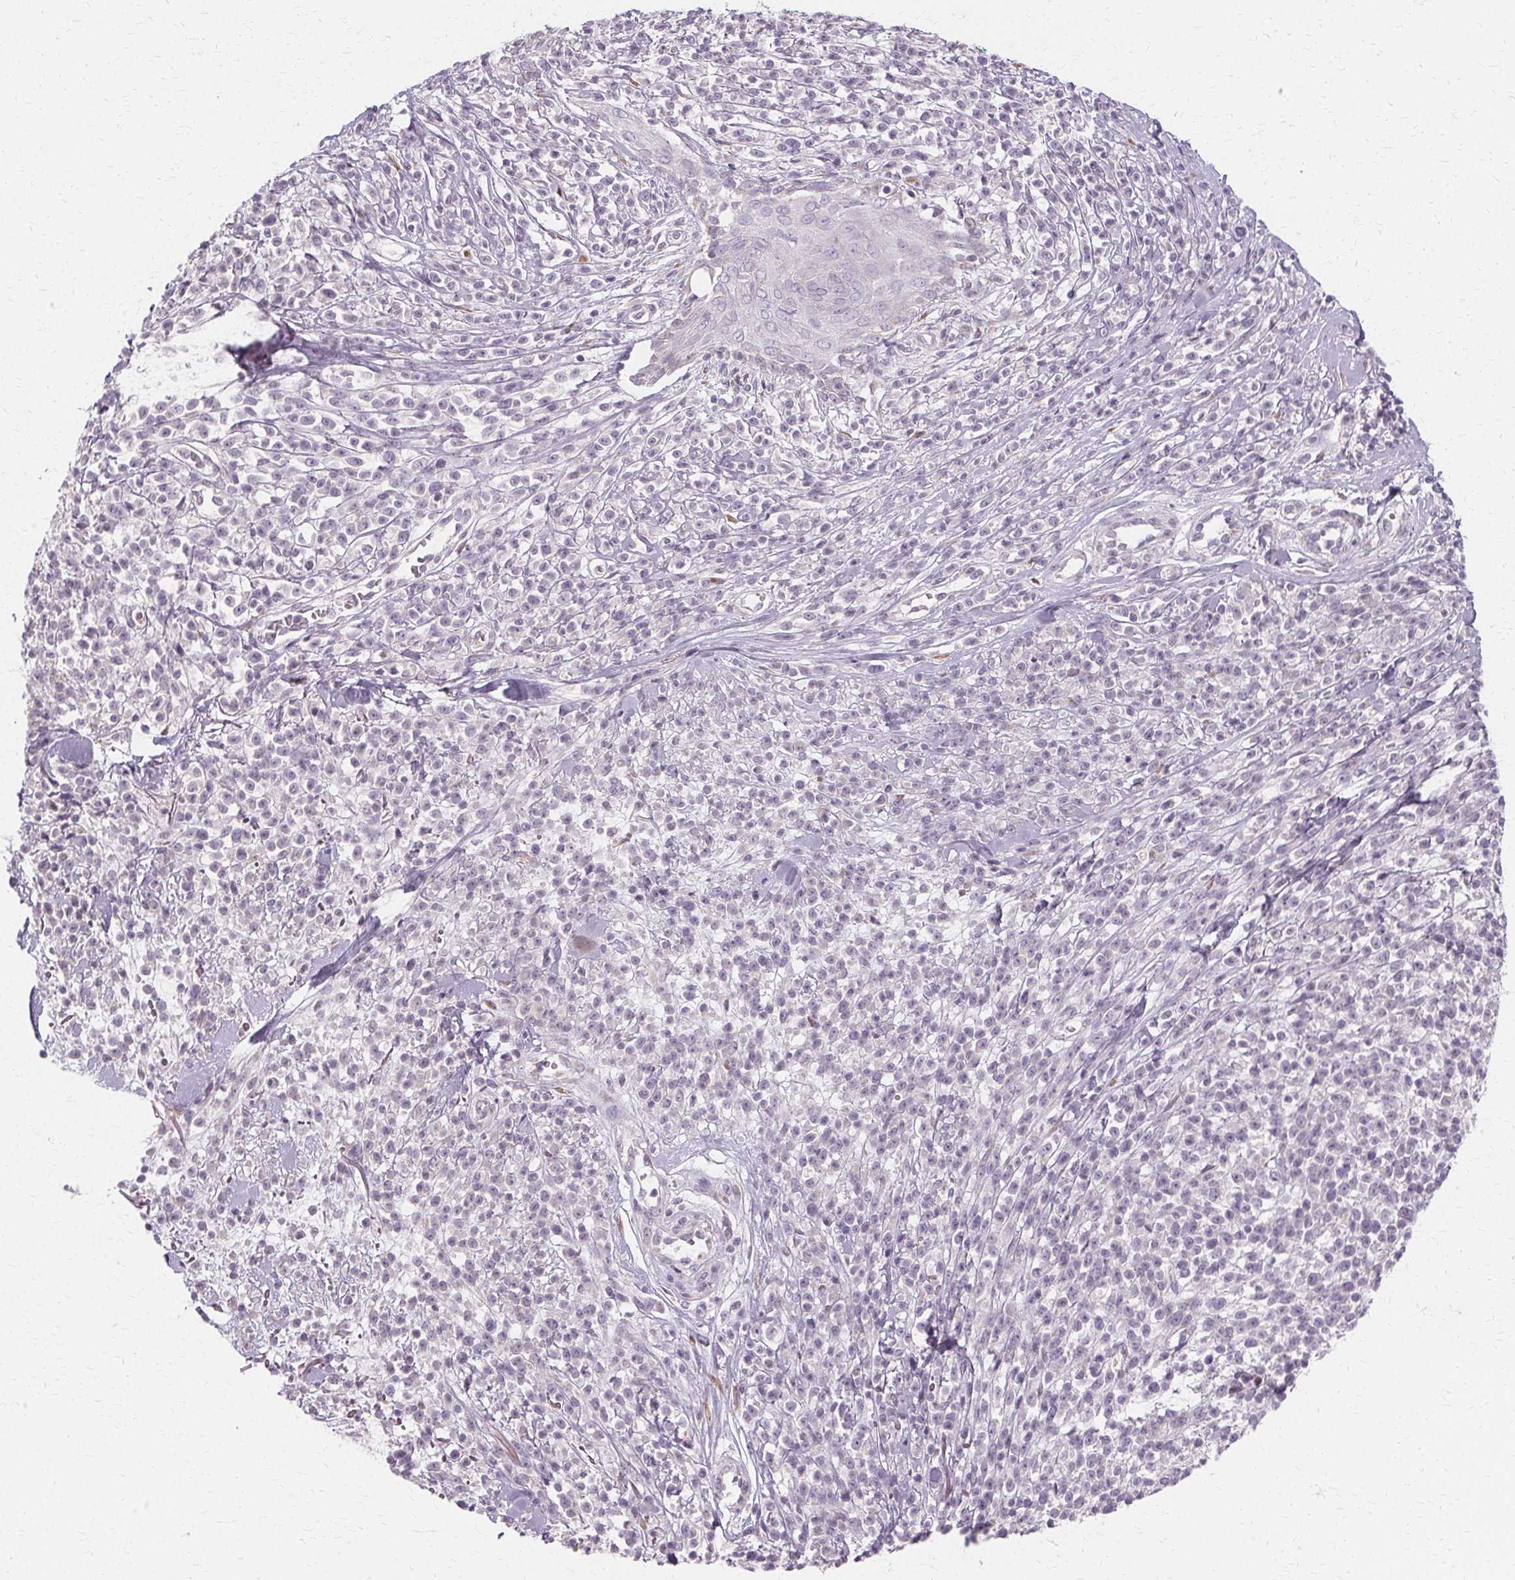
{"staining": {"intensity": "negative", "quantity": "none", "location": "none"}, "tissue": "melanoma", "cell_type": "Tumor cells", "image_type": "cancer", "snomed": [{"axis": "morphology", "description": "Malignant melanoma, NOS"}, {"axis": "topography", "description": "Skin"}, {"axis": "topography", "description": "Skin of trunk"}], "caption": "Malignant melanoma stained for a protein using immunohistochemistry exhibits no expression tumor cells.", "gene": "FCRL3", "patient": {"sex": "male", "age": 74}}